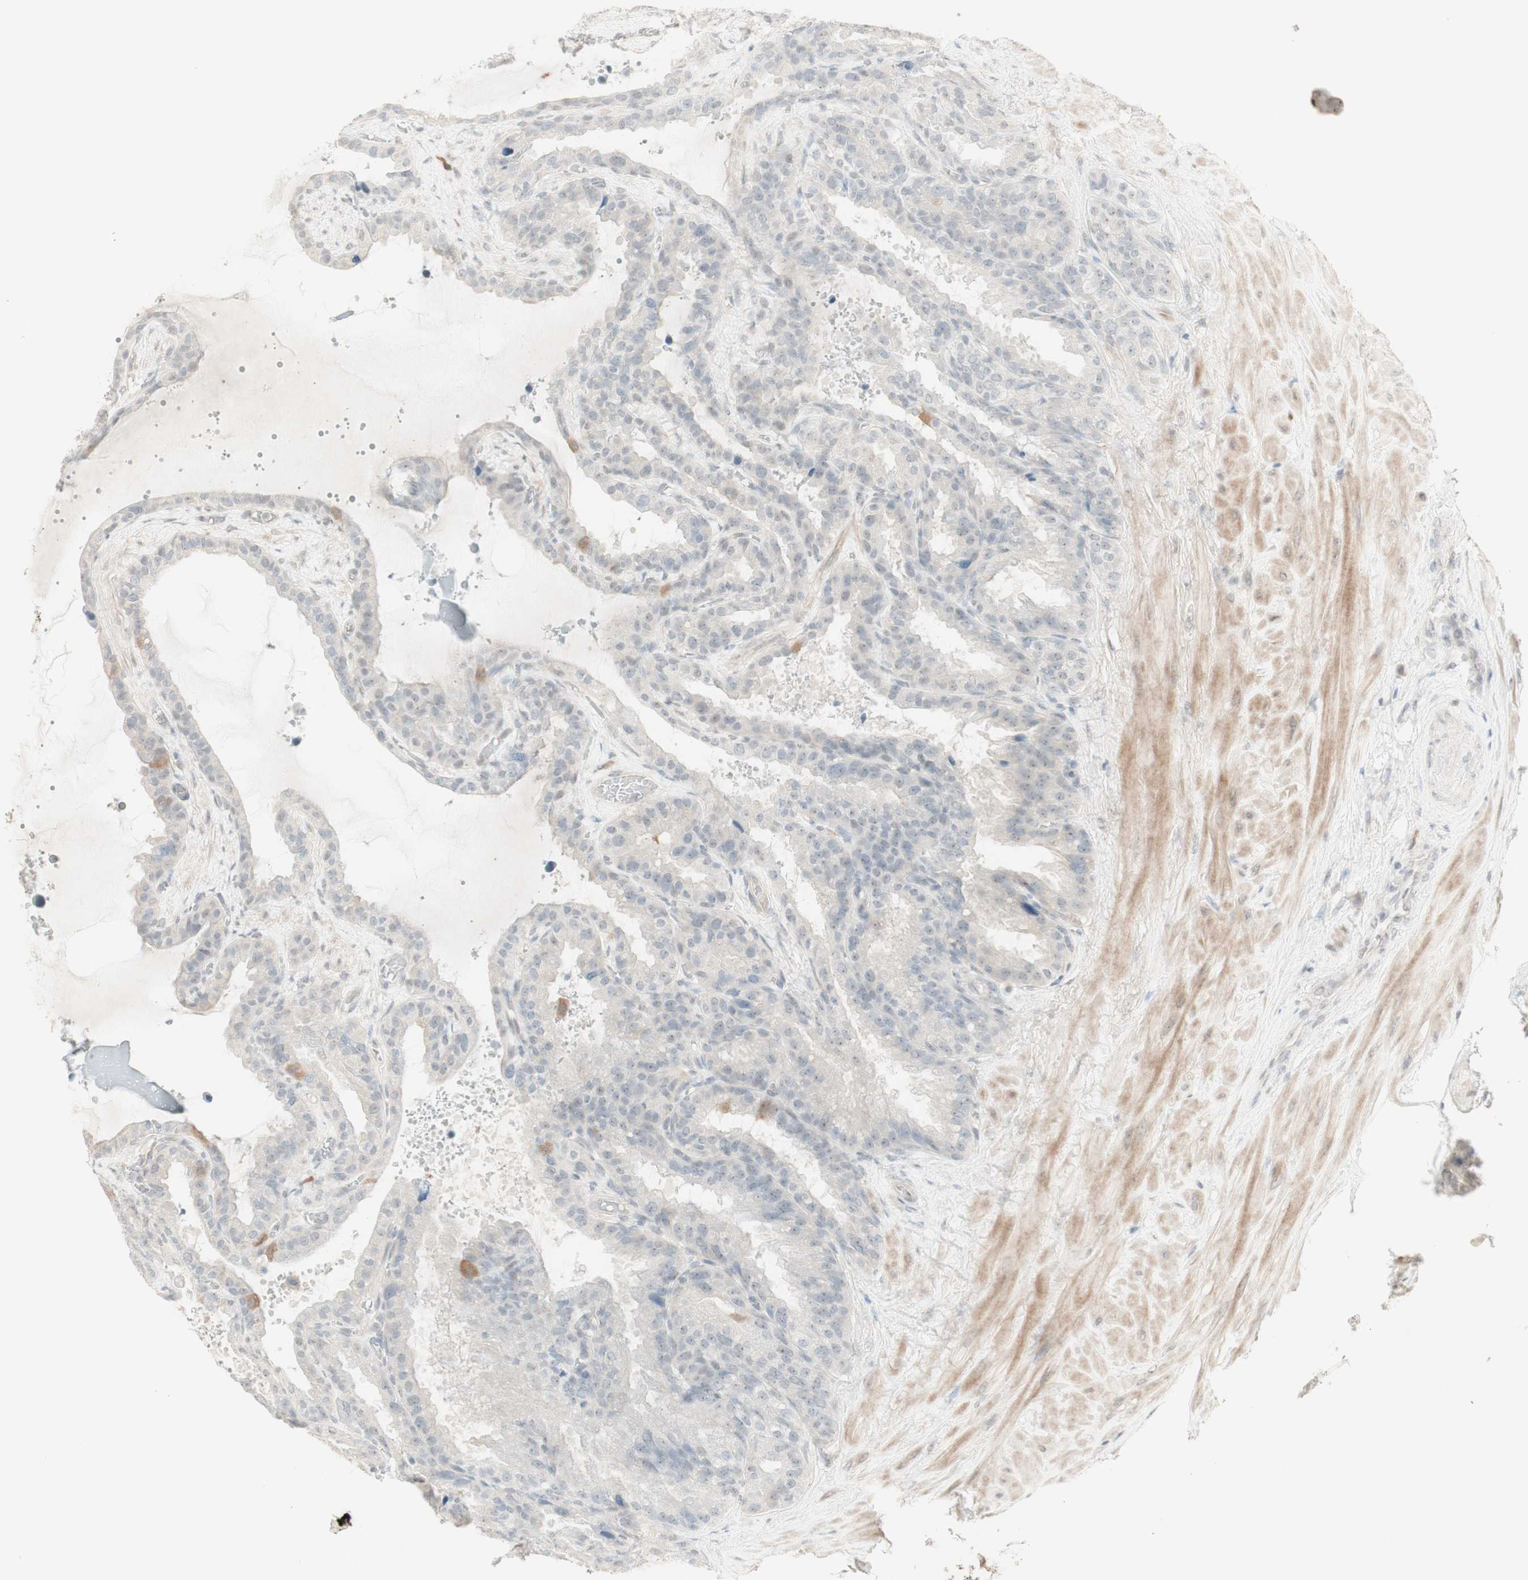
{"staining": {"intensity": "weak", "quantity": ">75%", "location": "cytoplasmic/membranous"}, "tissue": "seminal vesicle", "cell_type": "Glandular cells", "image_type": "normal", "snomed": [{"axis": "morphology", "description": "Normal tissue, NOS"}, {"axis": "topography", "description": "Seminal veicle"}], "caption": "Immunohistochemical staining of benign human seminal vesicle demonstrates weak cytoplasmic/membranous protein staining in approximately >75% of glandular cells.", "gene": "PLCD4", "patient": {"sex": "male", "age": 46}}